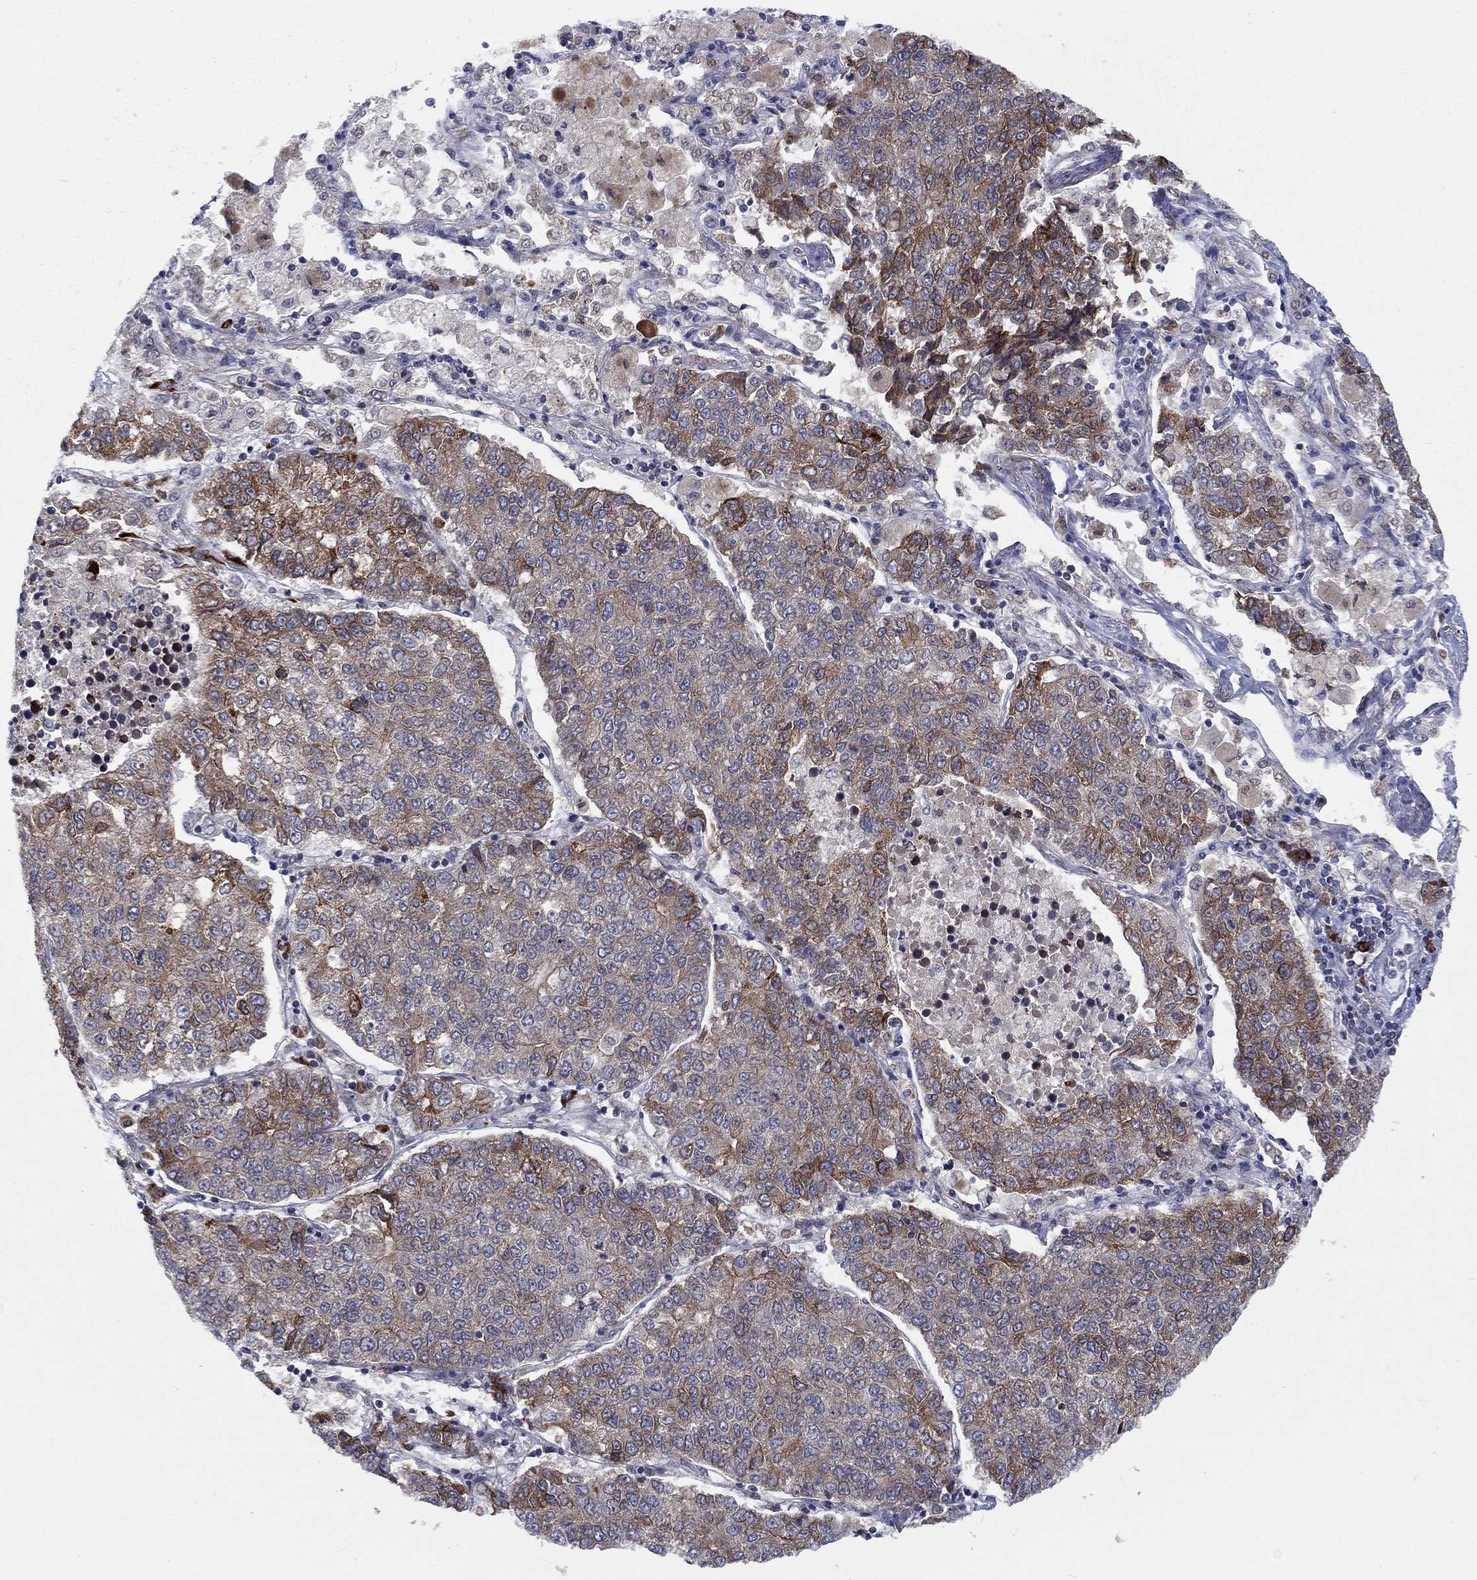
{"staining": {"intensity": "strong", "quantity": "<25%", "location": "cytoplasmic/membranous"}, "tissue": "lung cancer", "cell_type": "Tumor cells", "image_type": "cancer", "snomed": [{"axis": "morphology", "description": "Adenocarcinoma, NOS"}, {"axis": "topography", "description": "Lung"}], "caption": "Tumor cells display medium levels of strong cytoplasmic/membranous positivity in about <25% of cells in lung cancer. The protein of interest is shown in brown color, while the nuclei are stained blue.", "gene": "CETN3", "patient": {"sex": "male", "age": 49}}